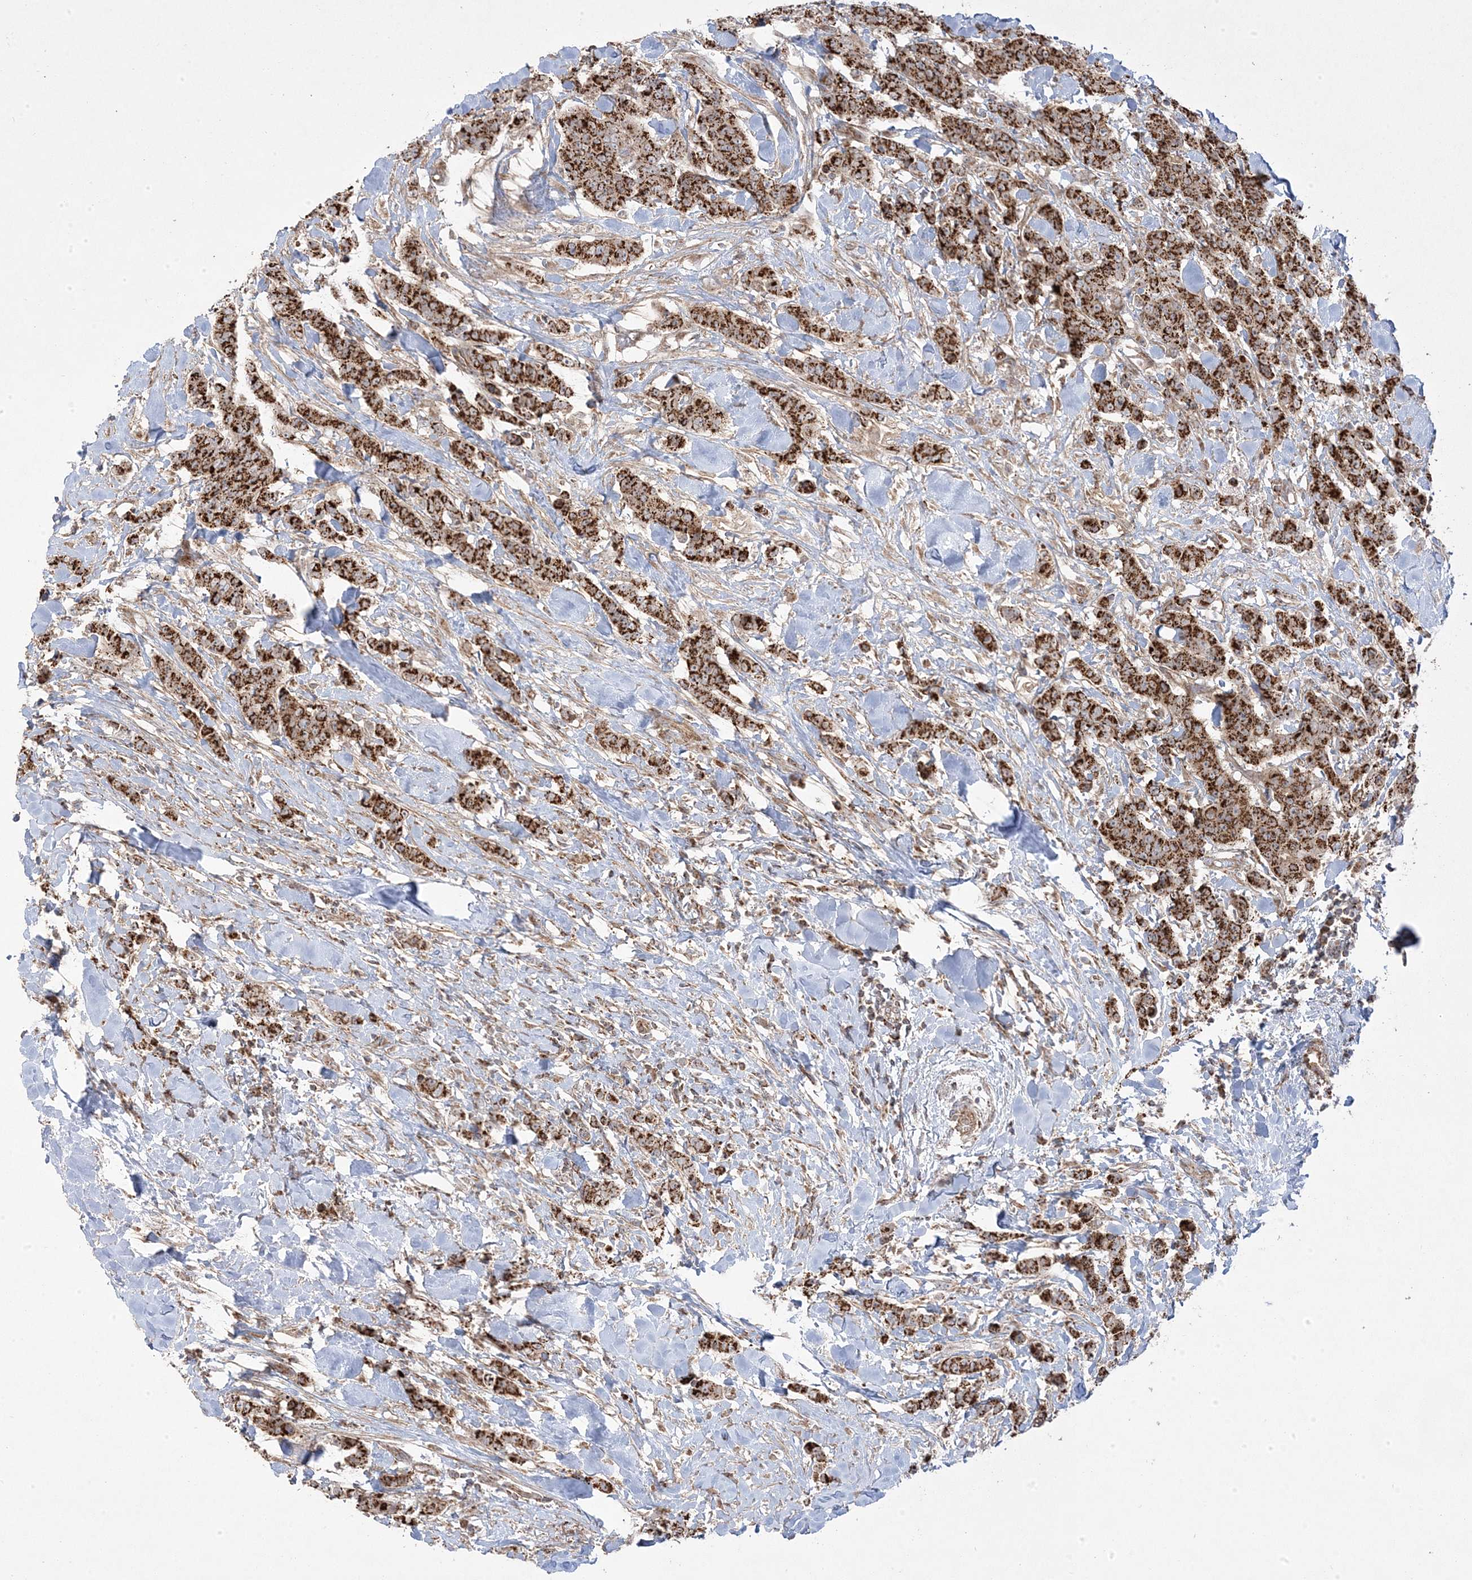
{"staining": {"intensity": "strong", "quantity": ">75%", "location": "cytoplasmic/membranous"}, "tissue": "breast cancer", "cell_type": "Tumor cells", "image_type": "cancer", "snomed": [{"axis": "morphology", "description": "Duct carcinoma"}, {"axis": "topography", "description": "Breast"}], "caption": "Protein analysis of breast cancer tissue demonstrates strong cytoplasmic/membranous expression in about >75% of tumor cells. Ihc stains the protein in brown and the nuclei are stained blue.", "gene": "CLUAP1", "patient": {"sex": "female", "age": 40}}